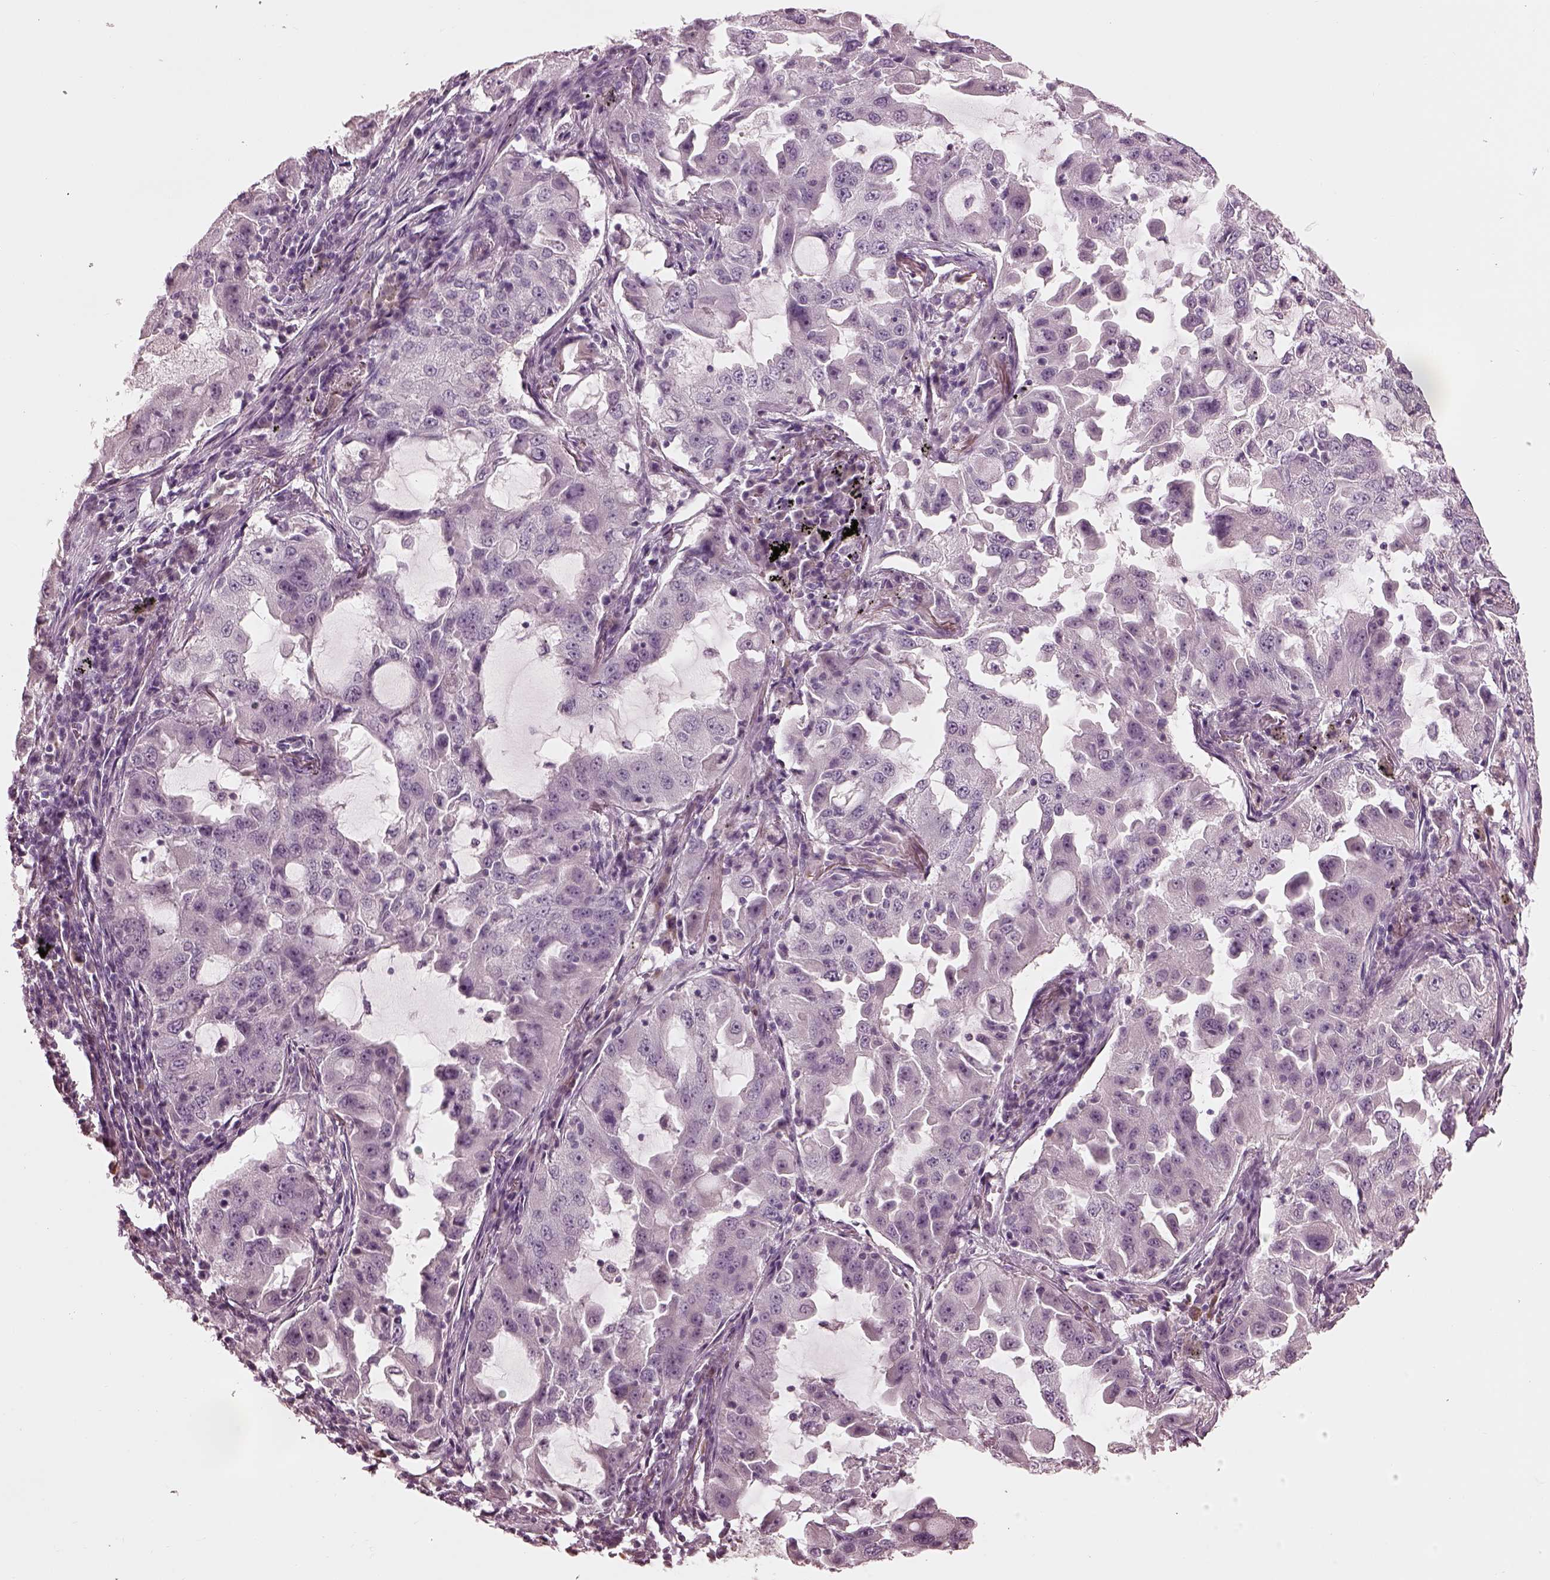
{"staining": {"intensity": "negative", "quantity": "none", "location": "none"}, "tissue": "lung cancer", "cell_type": "Tumor cells", "image_type": "cancer", "snomed": [{"axis": "morphology", "description": "Adenocarcinoma, NOS"}, {"axis": "topography", "description": "Lung"}], "caption": "Protein analysis of adenocarcinoma (lung) displays no significant expression in tumor cells.", "gene": "MIA", "patient": {"sex": "female", "age": 61}}